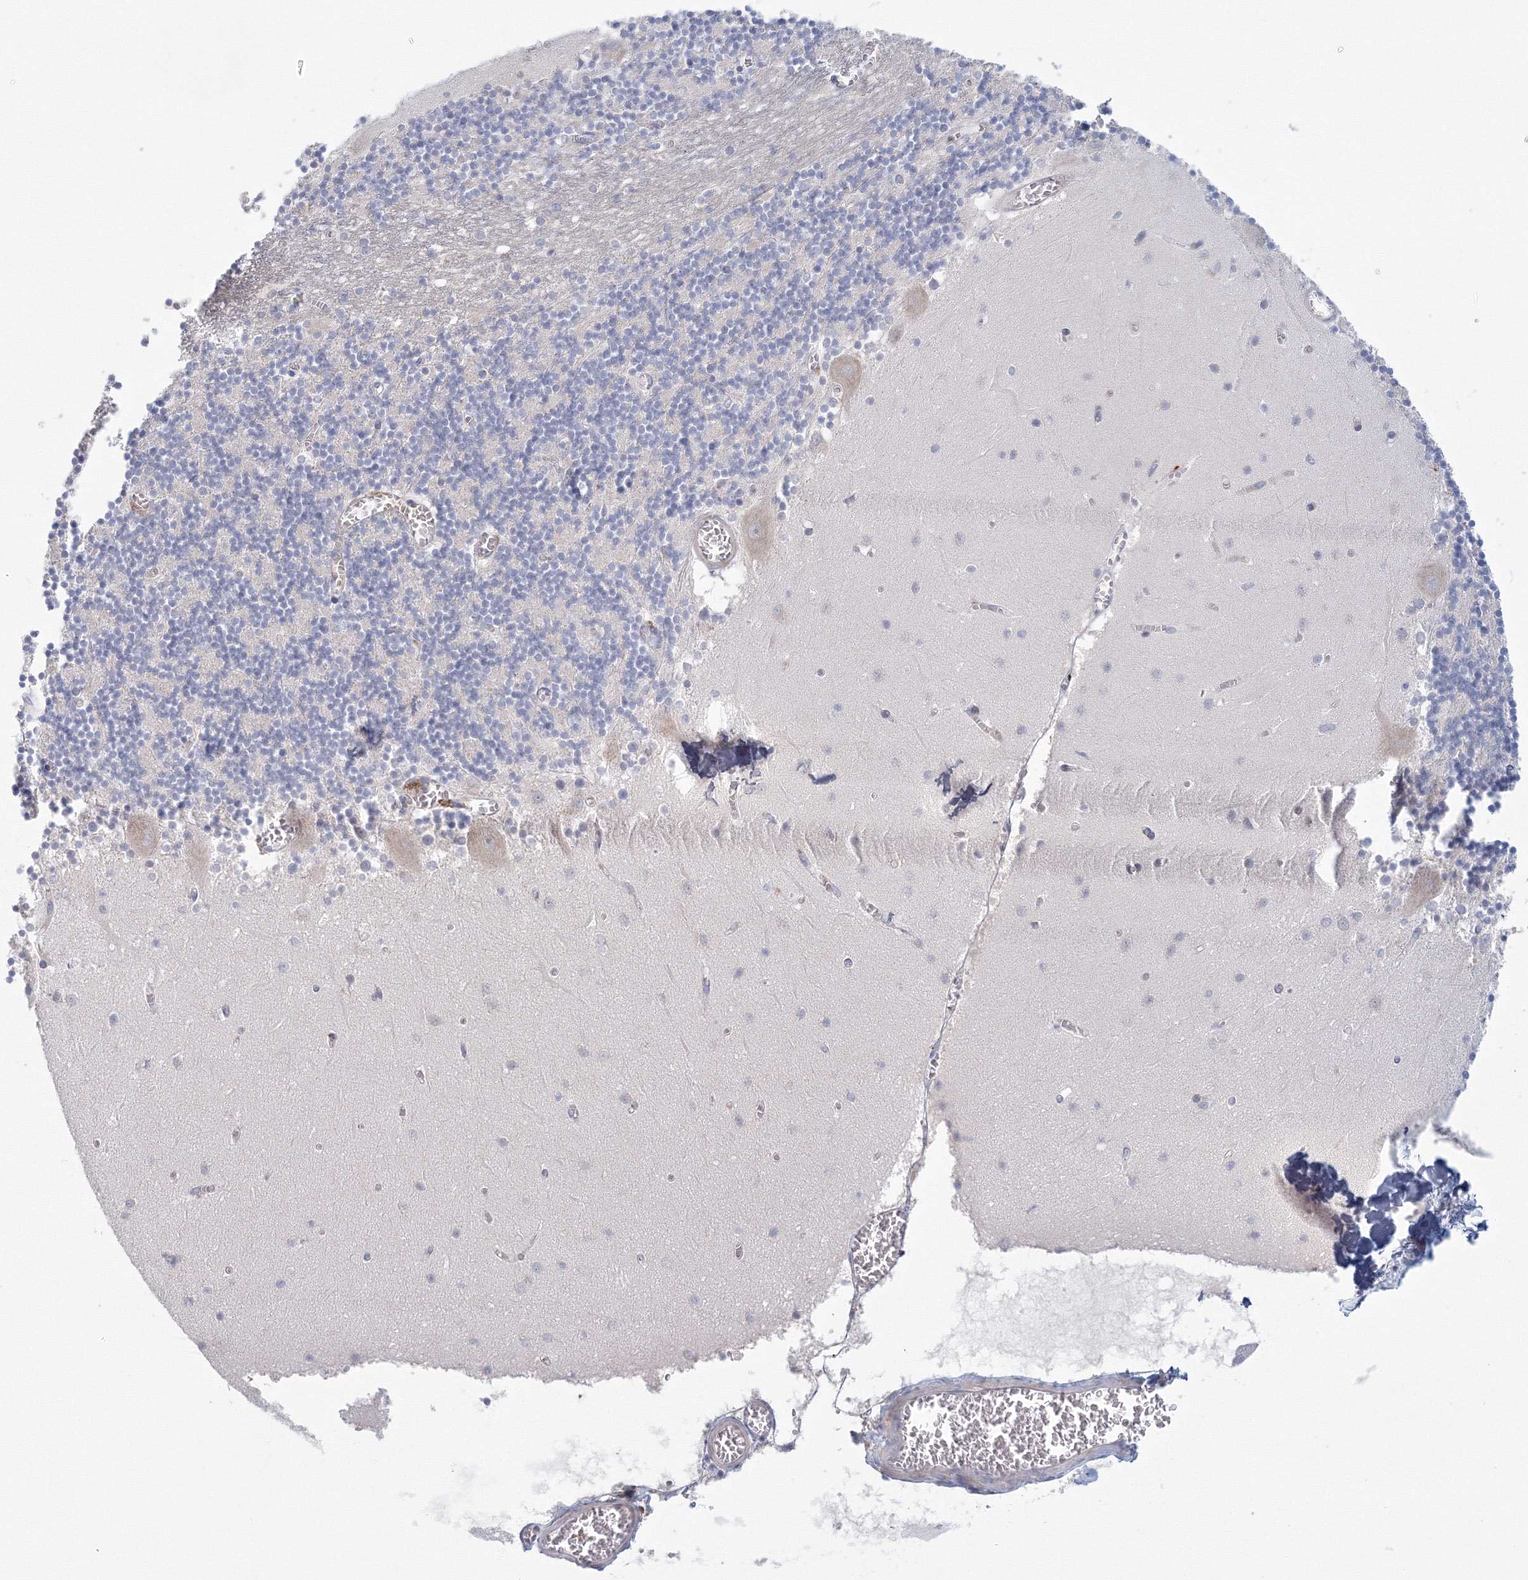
{"staining": {"intensity": "negative", "quantity": "none", "location": "none"}, "tissue": "cerebellum", "cell_type": "Cells in granular layer", "image_type": "normal", "snomed": [{"axis": "morphology", "description": "Normal tissue, NOS"}, {"axis": "topography", "description": "Cerebellum"}], "caption": "Cells in granular layer show no significant protein staining in unremarkable cerebellum. (DAB (3,3'-diaminobenzidine) immunohistochemistry visualized using brightfield microscopy, high magnification).", "gene": "TACC2", "patient": {"sex": "female", "age": 28}}